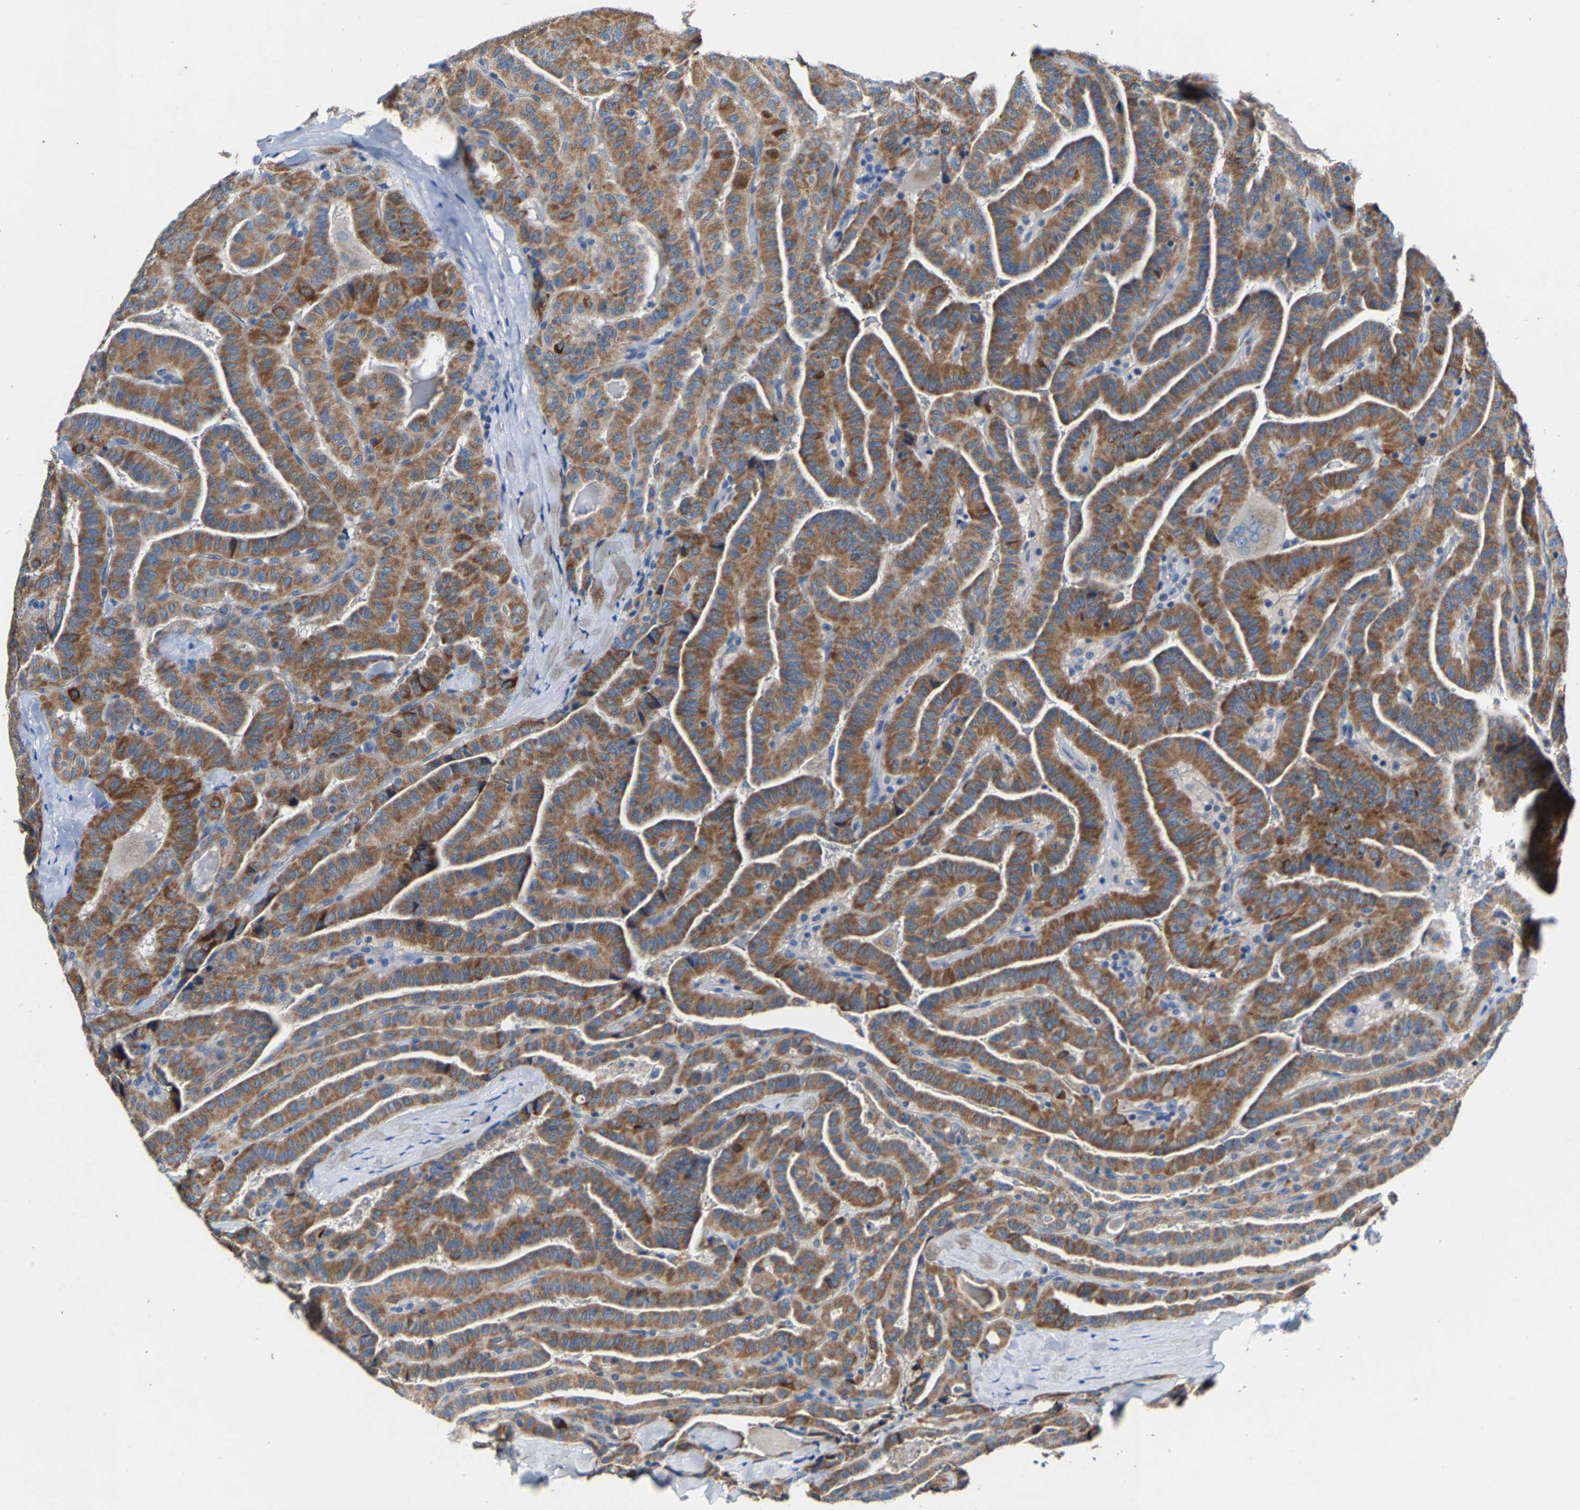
{"staining": {"intensity": "moderate", "quantity": ">75%", "location": "cytoplasmic/membranous"}, "tissue": "thyroid cancer", "cell_type": "Tumor cells", "image_type": "cancer", "snomed": [{"axis": "morphology", "description": "Papillary adenocarcinoma, NOS"}, {"axis": "topography", "description": "Thyroid gland"}], "caption": "This is an image of immunohistochemistry staining of thyroid cancer (papillary adenocarcinoma), which shows moderate positivity in the cytoplasmic/membranous of tumor cells.", "gene": "SLC25A25", "patient": {"sex": "male", "age": 77}}